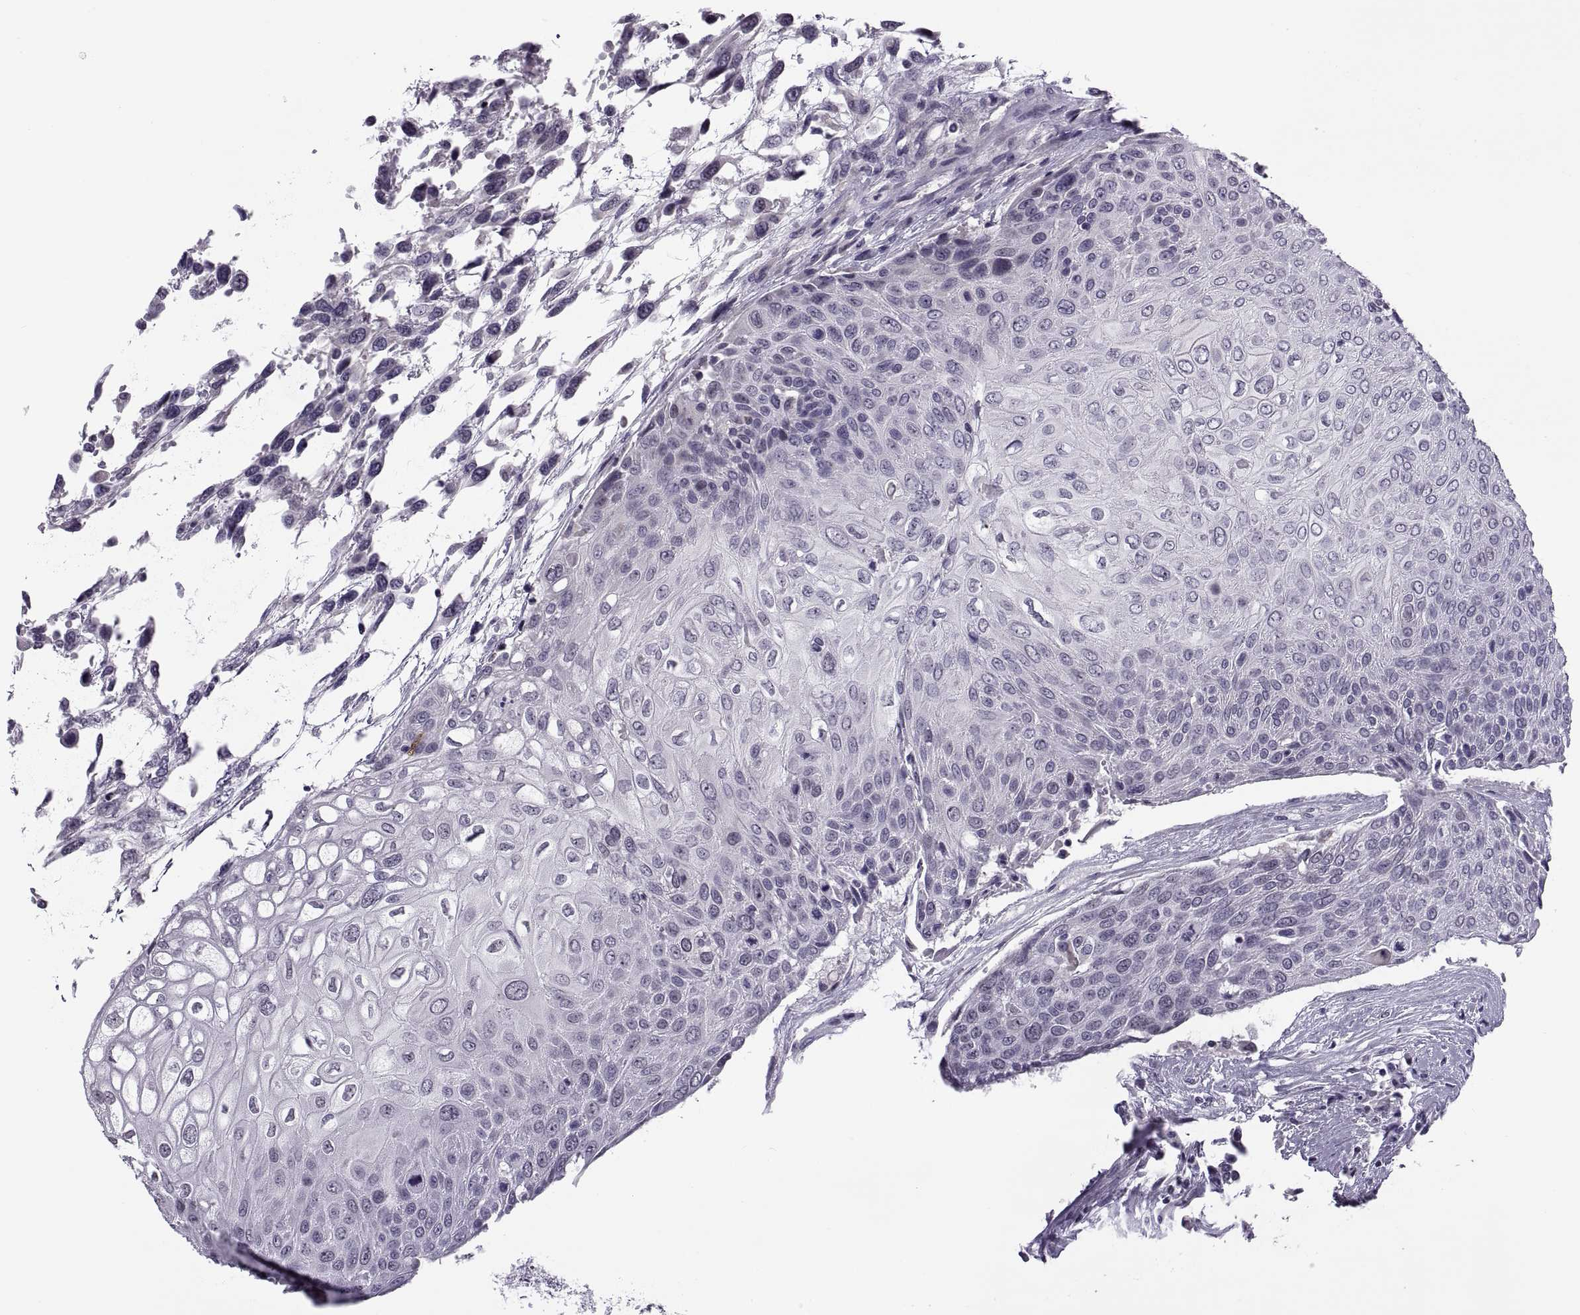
{"staining": {"intensity": "negative", "quantity": "none", "location": "none"}, "tissue": "urothelial cancer", "cell_type": "Tumor cells", "image_type": "cancer", "snomed": [{"axis": "morphology", "description": "Urothelial carcinoma, High grade"}, {"axis": "topography", "description": "Urinary bladder"}], "caption": "Human urothelial cancer stained for a protein using immunohistochemistry reveals no staining in tumor cells.", "gene": "MAGEB1", "patient": {"sex": "female", "age": 70}}